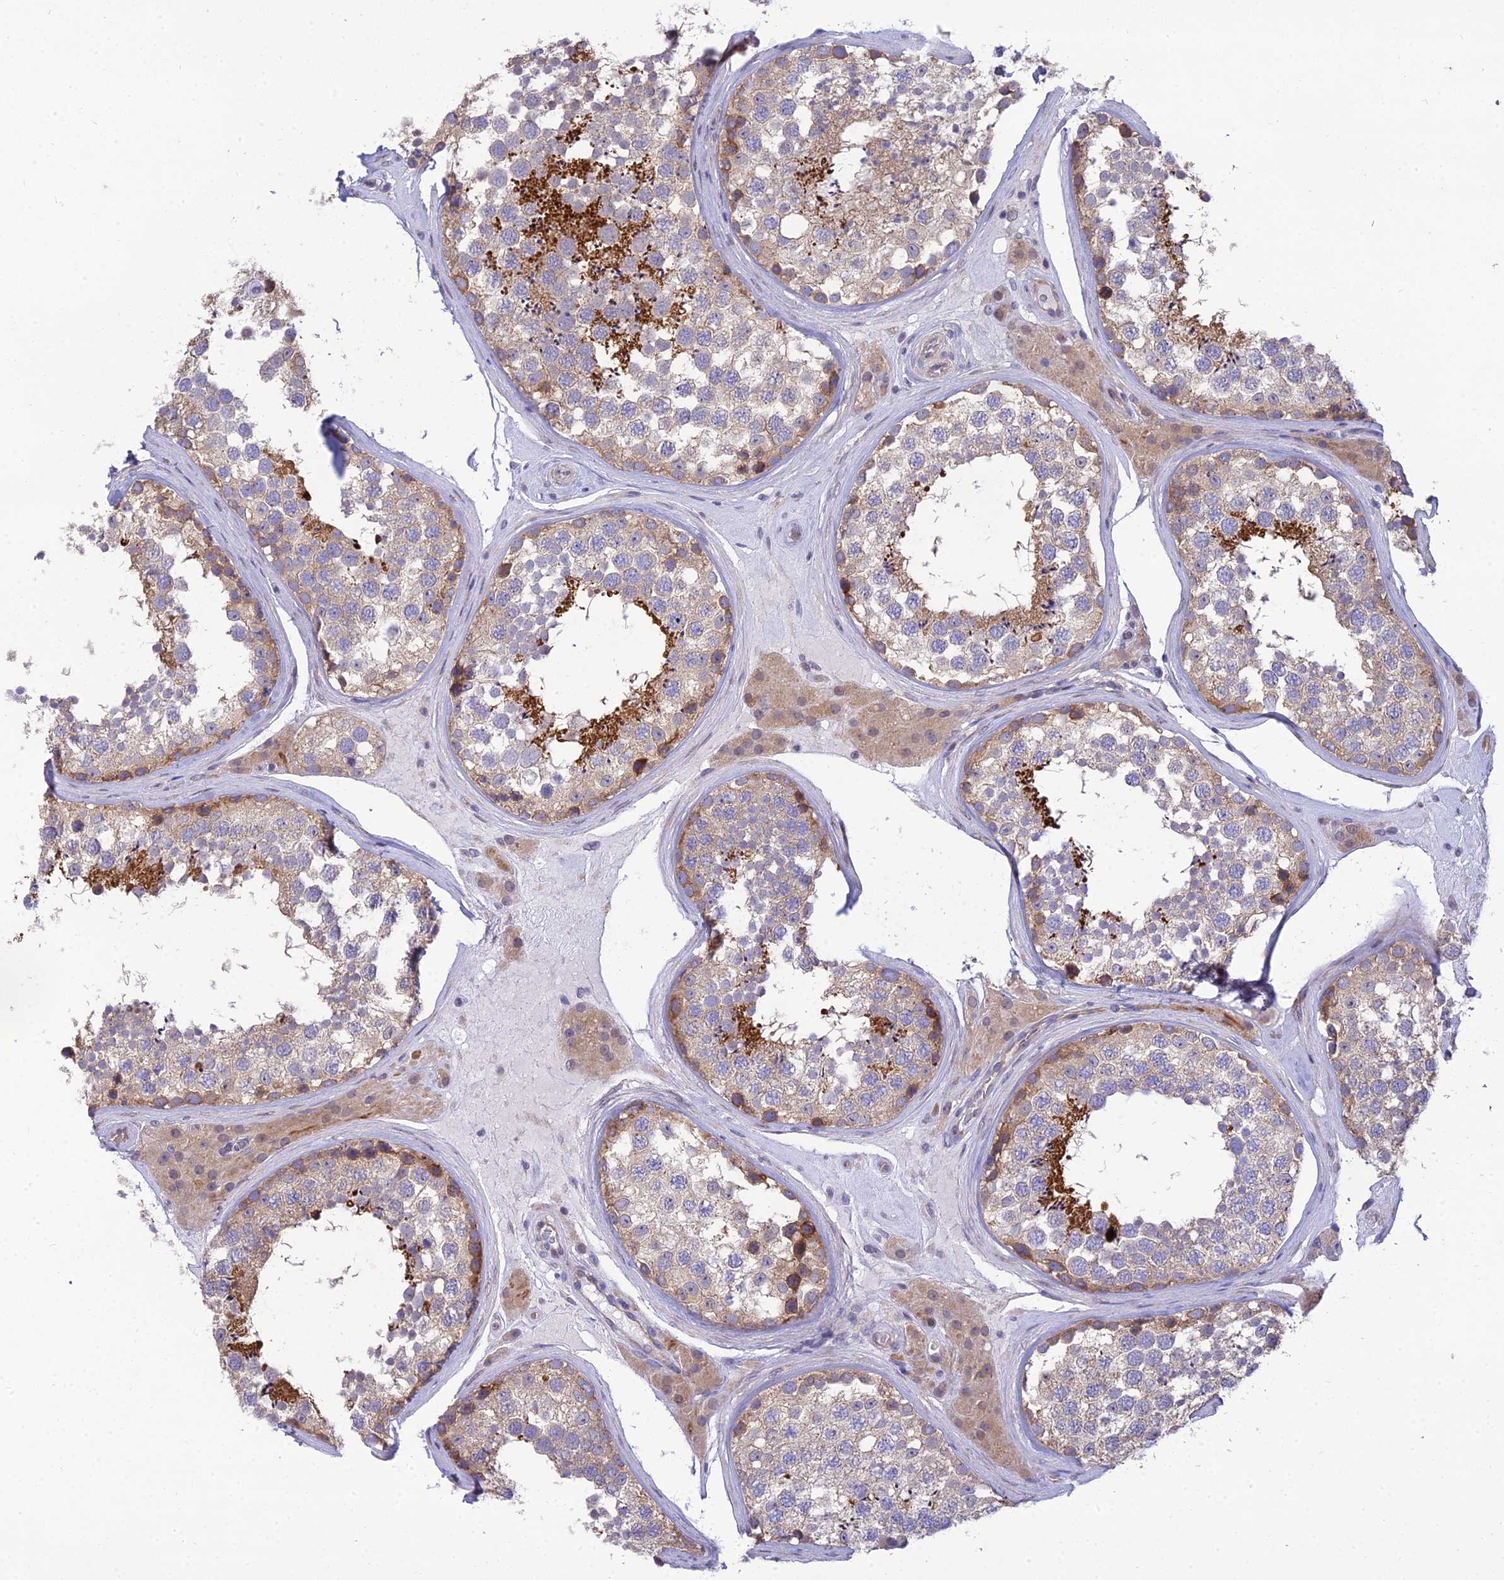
{"staining": {"intensity": "strong", "quantity": "<25%", "location": "cytoplasmic/membranous"}, "tissue": "testis", "cell_type": "Cells in seminiferous ducts", "image_type": "normal", "snomed": [{"axis": "morphology", "description": "Normal tissue, NOS"}, {"axis": "topography", "description": "Testis"}], "caption": "This histopathology image demonstrates immunohistochemistry (IHC) staining of unremarkable human testis, with medium strong cytoplasmic/membranous staining in approximately <25% of cells in seminiferous ducts.", "gene": "CLCN7", "patient": {"sex": "male", "age": 46}}